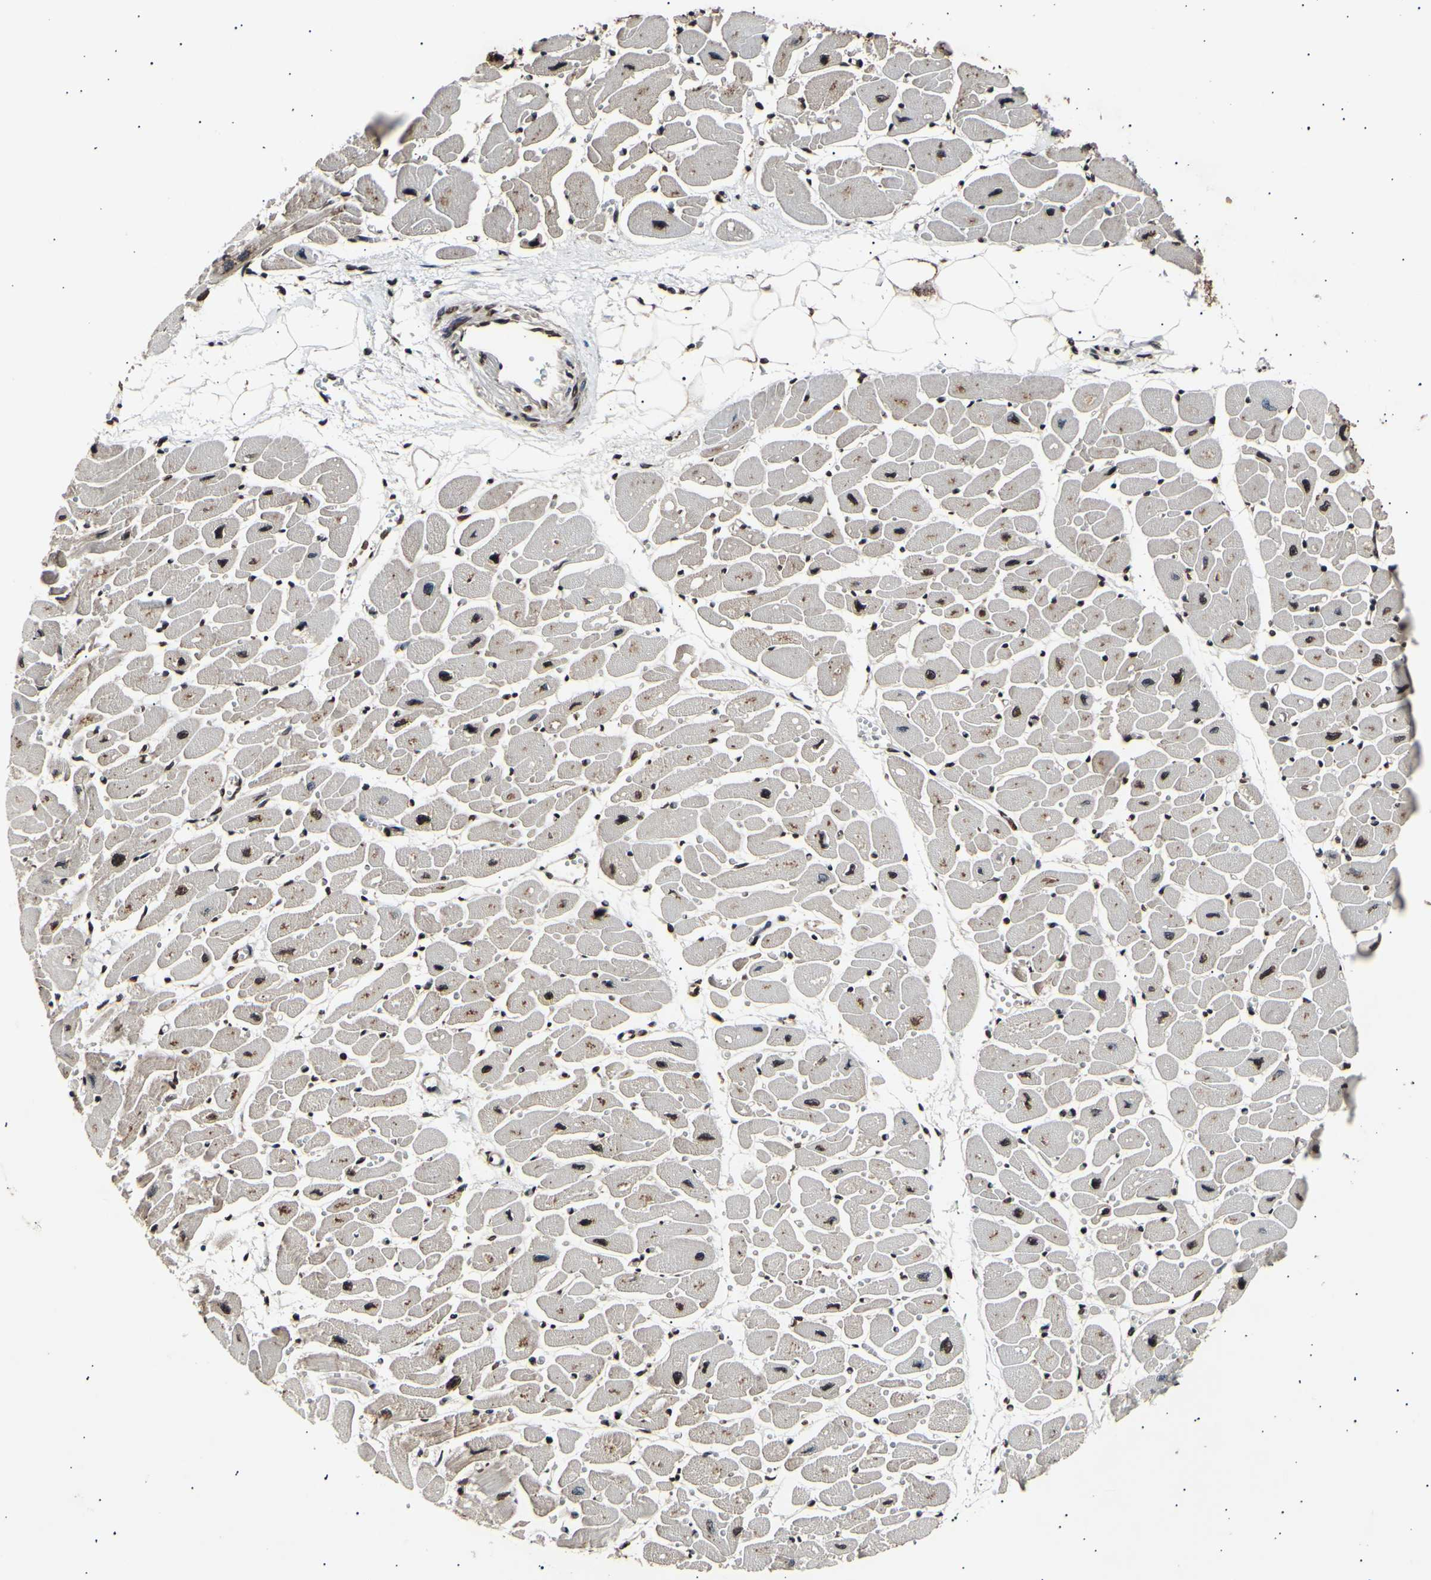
{"staining": {"intensity": "moderate", "quantity": ">75%", "location": "cytoplasmic/membranous,nuclear"}, "tissue": "heart muscle", "cell_type": "Cardiomyocytes", "image_type": "normal", "snomed": [{"axis": "morphology", "description": "Normal tissue, NOS"}, {"axis": "topography", "description": "Heart"}], "caption": "Heart muscle stained with IHC shows moderate cytoplasmic/membranous,nuclear staining in about >75% of cardiomyocytes.", "gene": "ANAPC7", "patient": {"sex": "female", "age": 54}}